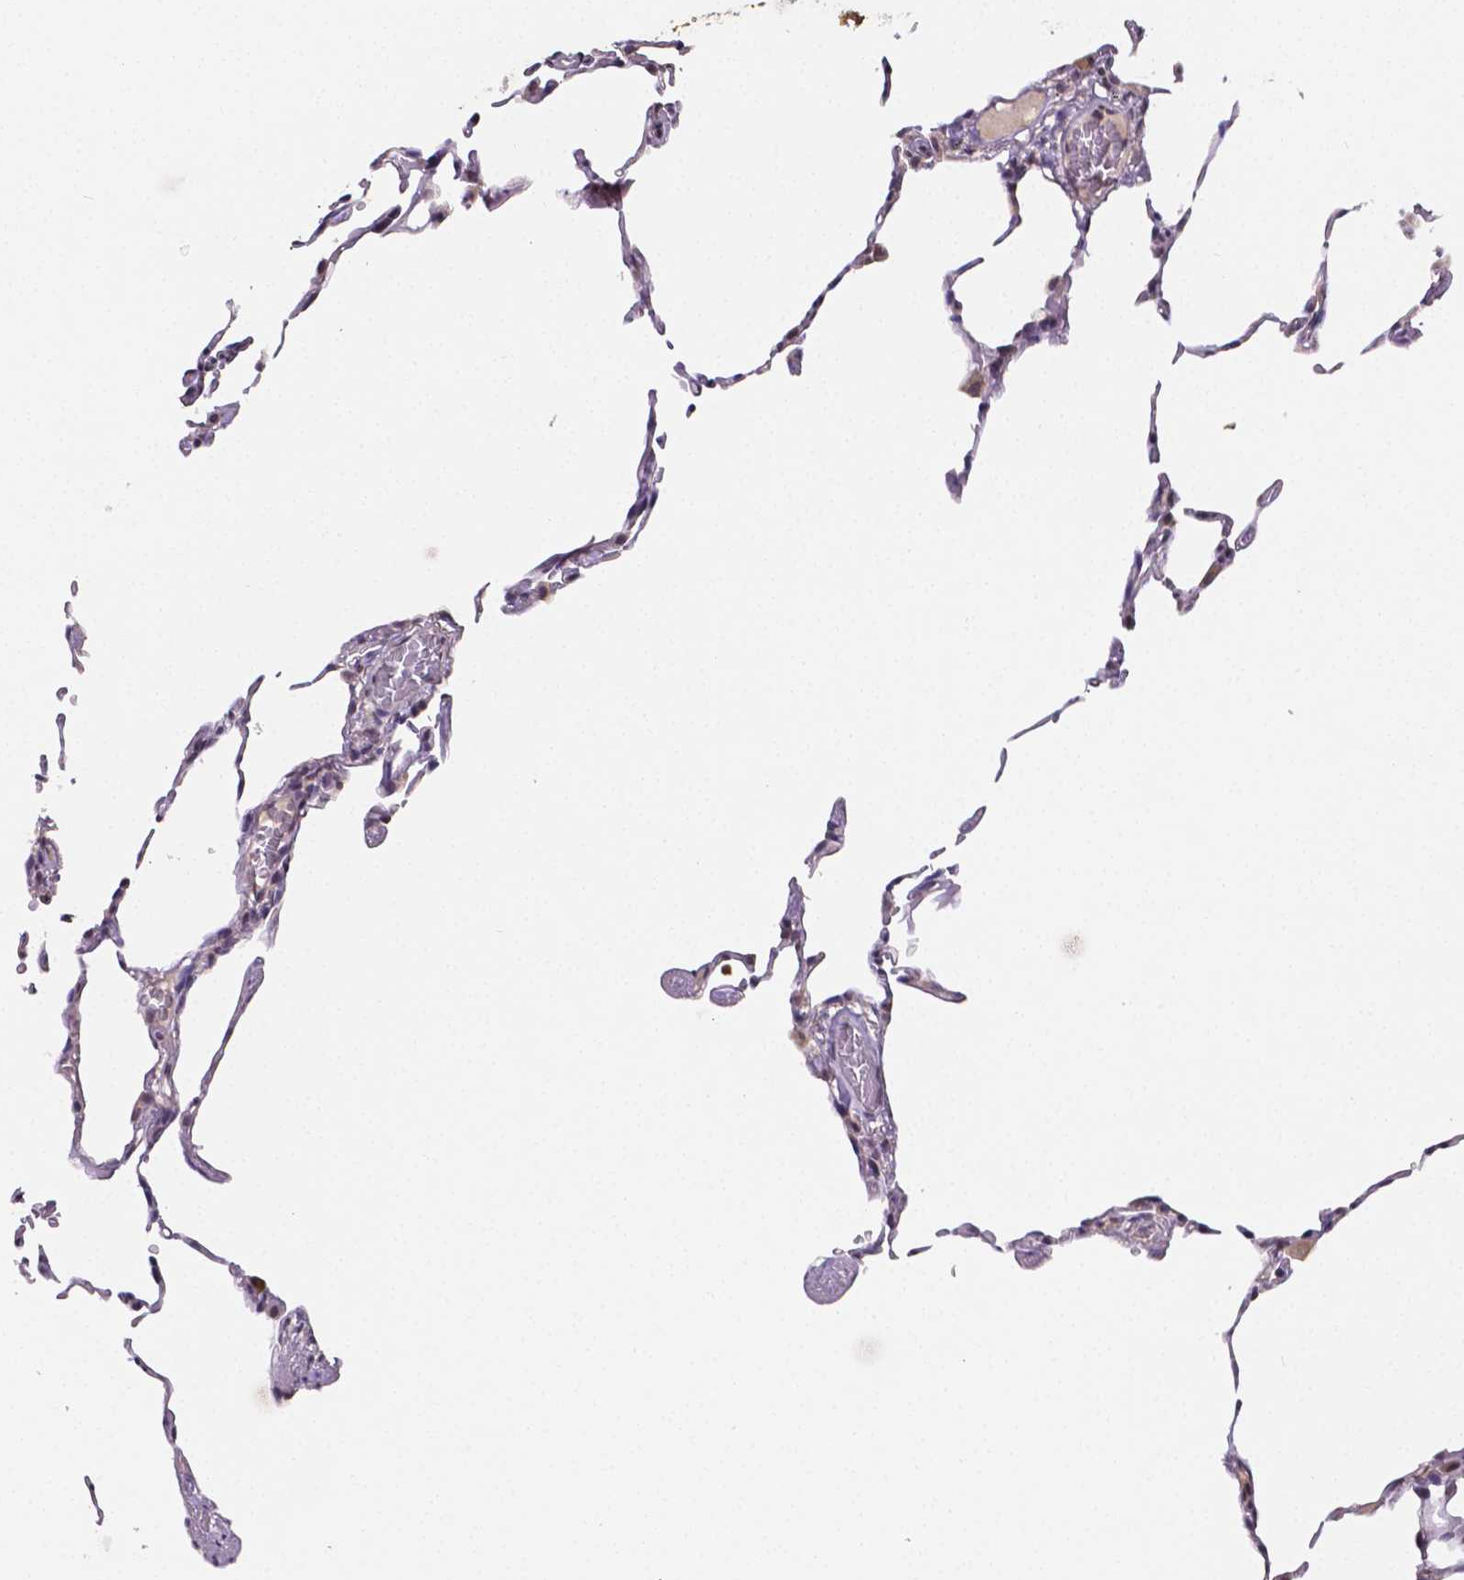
{"staining": {"intensity": "negative", "quantity": "none", "location": "none"}, "tissue": "lung", "cell_type": "Alveolar cells", "image_type": "normal", "snomed": [{"axis": "morphology", "description": "Normal tissue, NOS"}, {"axis": "topography", "description": "Lung"}], "caption": "Micrograph shows no significant protein positivity in alveolar cells of normal lung. (DAB (3,3'-diaminobenzidine) immunohistochemistry, high magnification).", "gene": "NRGN", "patient": {"sex": "female", "age": 57}}